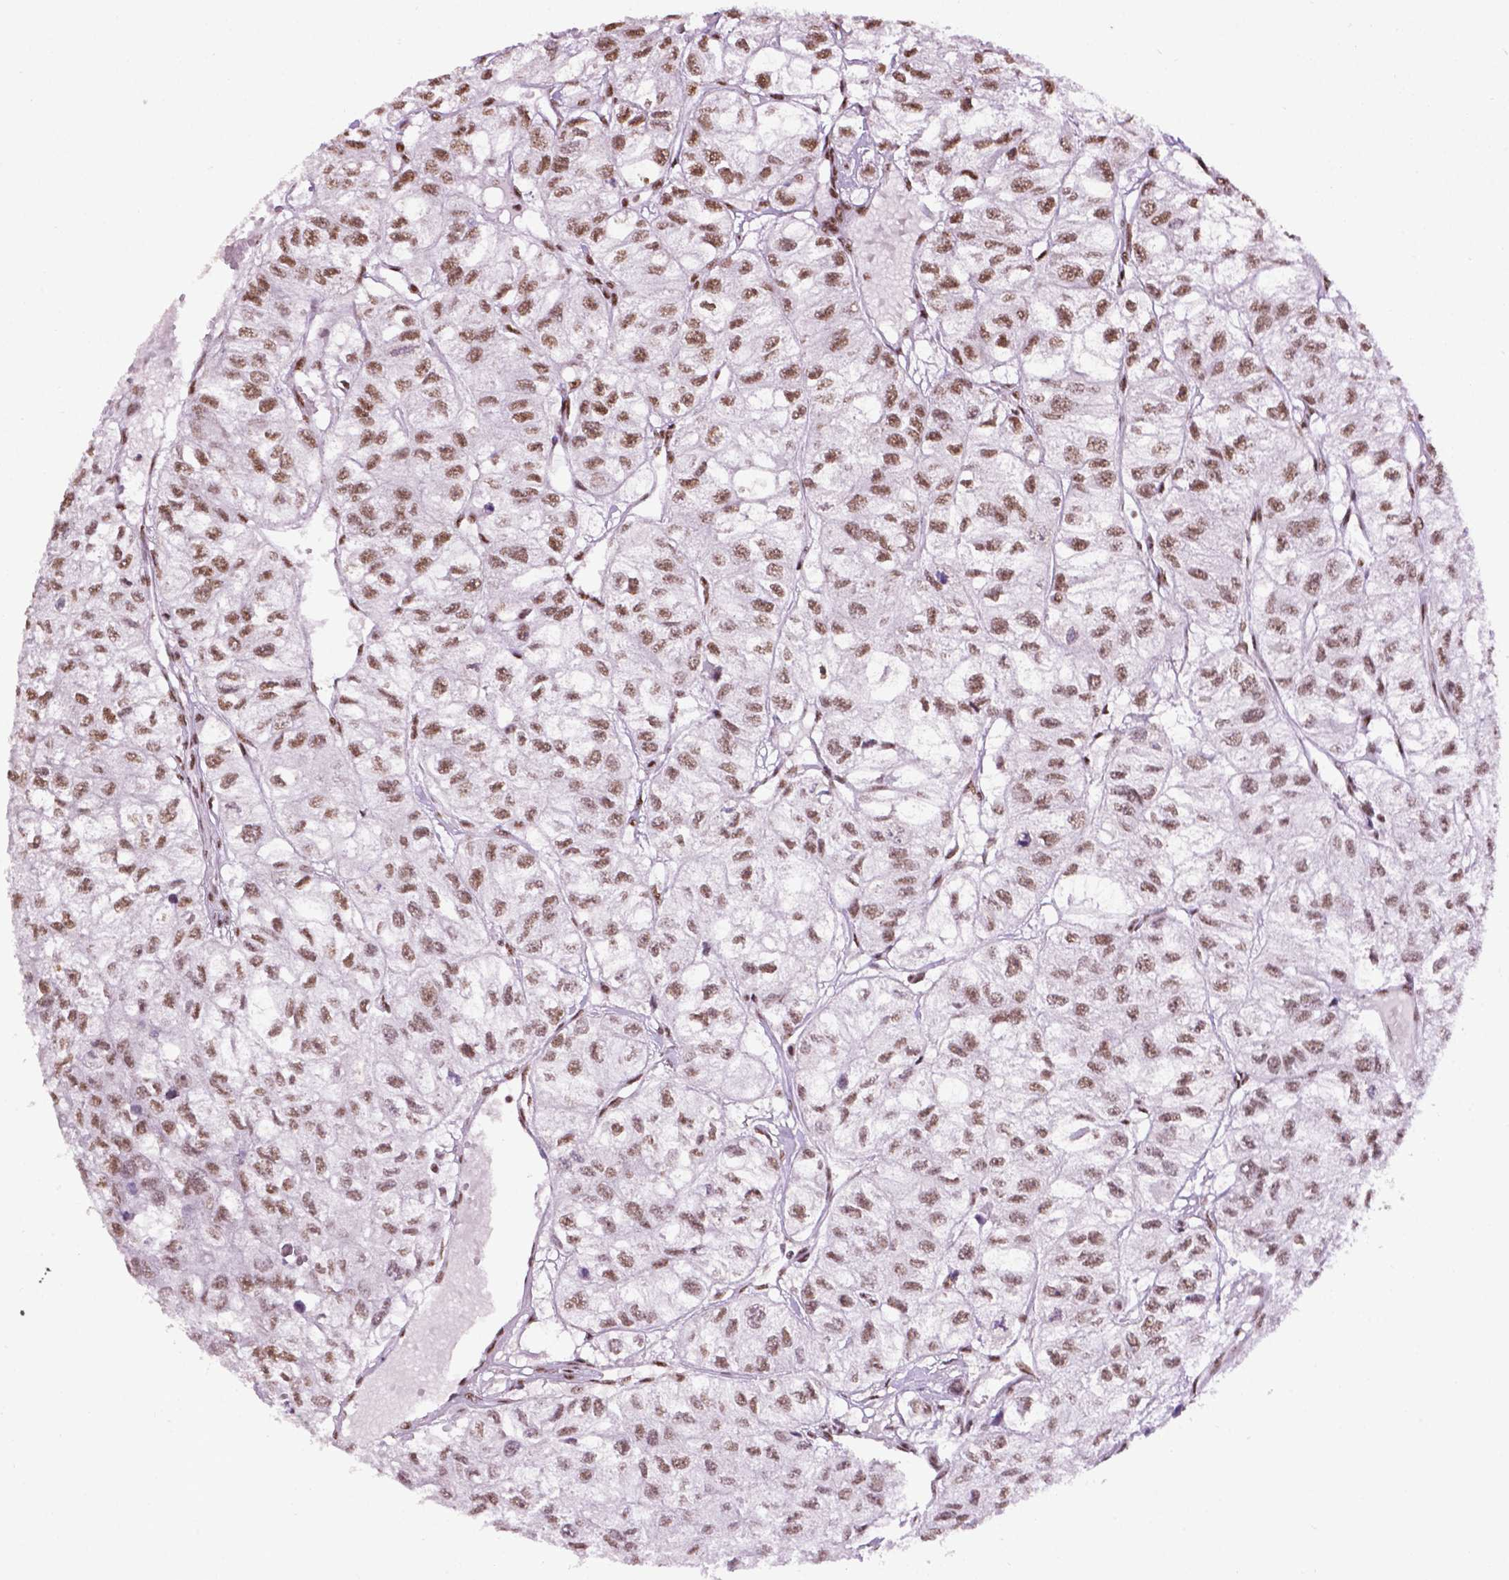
{"staining": {"intensity": "moderate", "quantity": ">75%", "location": "nuclear"}, "tissue": "renal cancer", "cell_type": "Tumor cells", "image_type": "cancer", "snomed": [{"axis": "morphology", "description": "Adenocarcinoma, NOS"}, {"axis": "topography", "description": "Kidney"}], "caption": "Renal cancer stained with DAB immunohistochemistry (IHC) displays medium levels of moderate nuclear positivity in approximately >75% of tumor cells. The staining was performed using DAB, with brown indicating positive protein expression. Nuclei are stained blue with hematoxylin.", "gene": "CCAR2", "patient": {"sex": "male", "age": 56}}